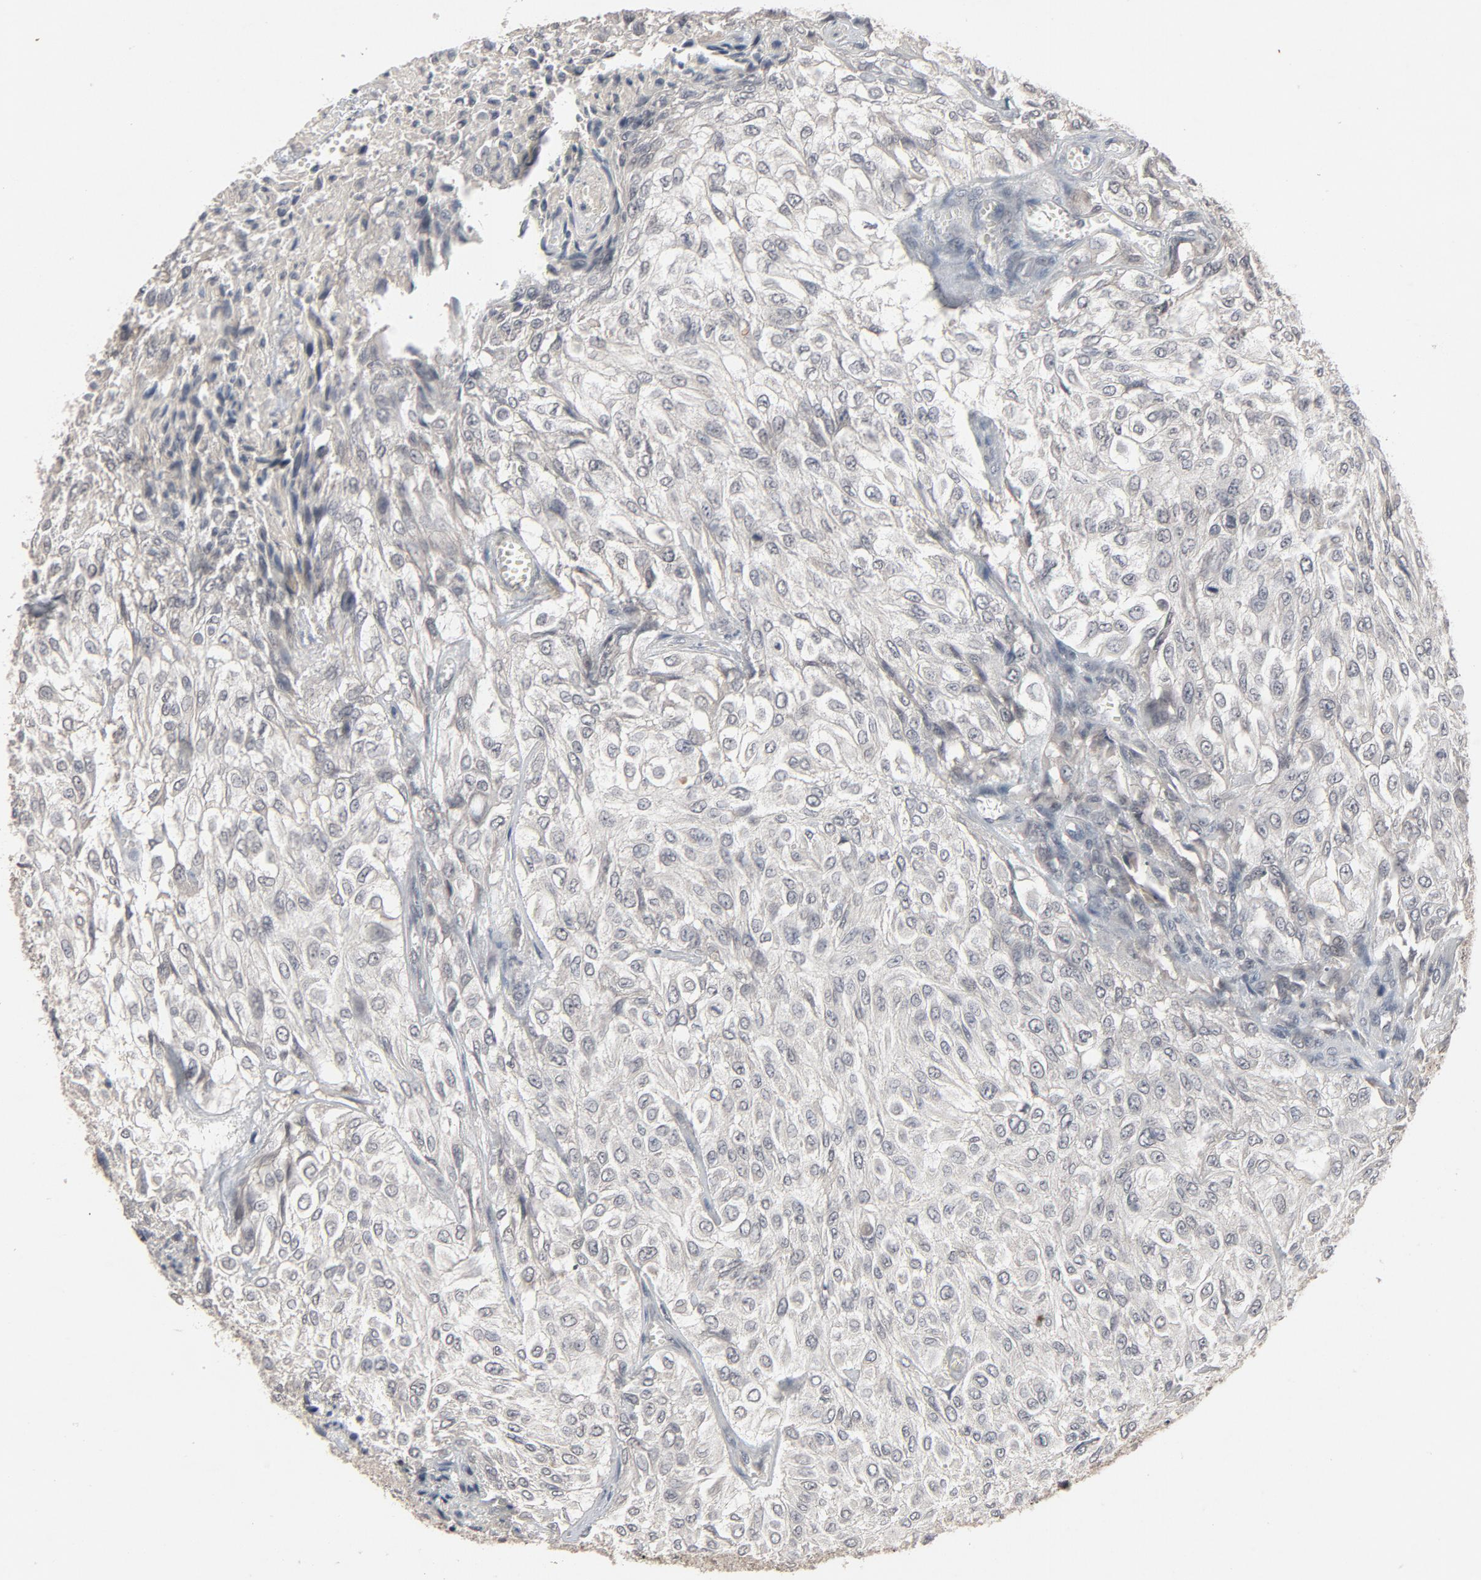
{"staining": {"intensity": "negative", "quantity": "none", "location": "none"}, "tissue": "urothelial cancer", "cell_type": "Tumor cells", "image_type": "cancer", "snomed": [{"axis": "morphology", "description": "Urothelial carcinoma, High grade"}, {"axis": "topography", "description": "Urinary bladder"}], "caption": "This micrograph is of urothelial cancer stained with IHC to label a protein in brown with the nuclei are counter-stained blue. There is no positivity in tumor cells.", "gene": "MT3", "patient": {"sex": "male", "age": 57}}